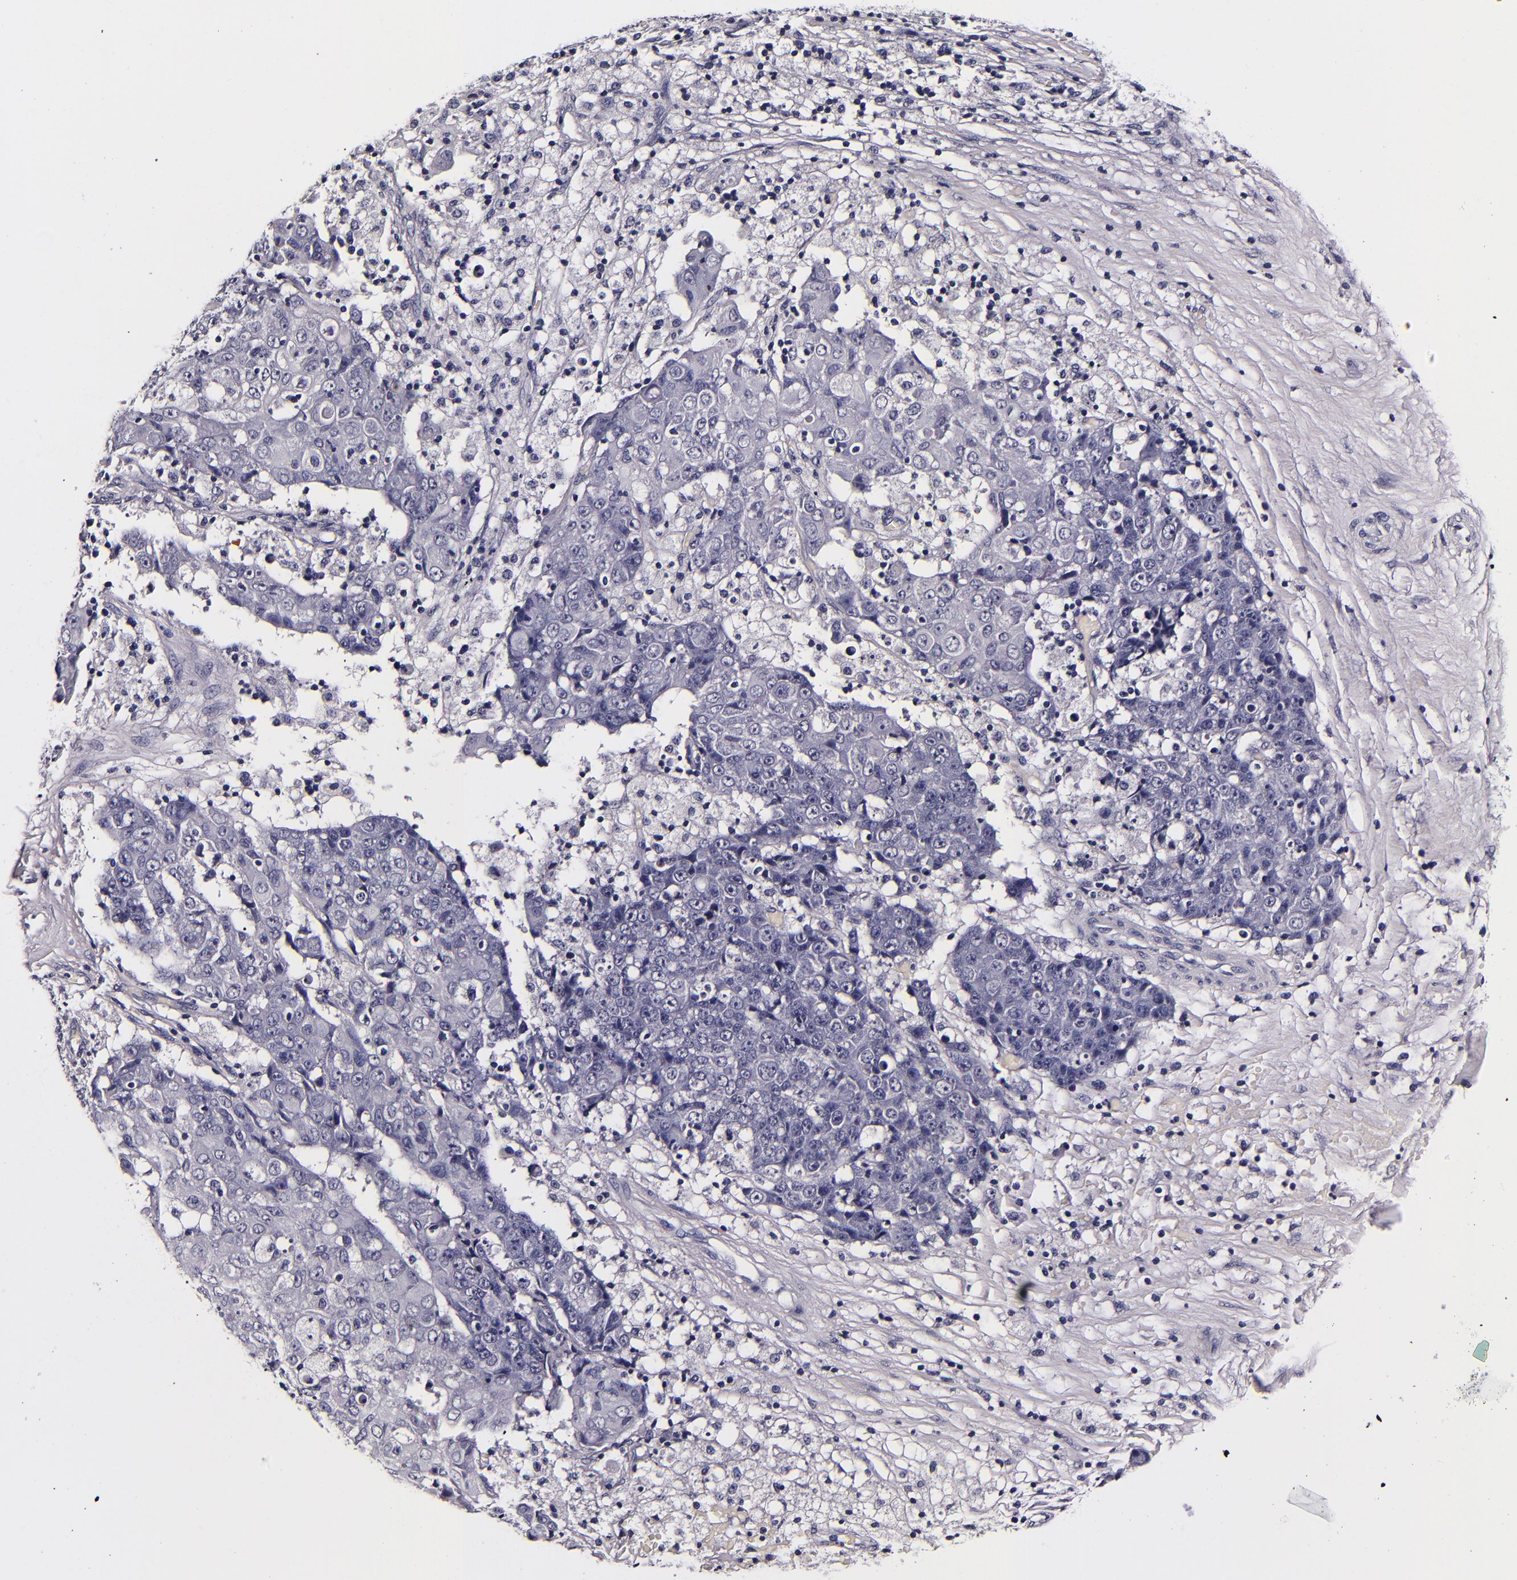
{"staining": {"intensity": "negative", "quantity": "none", "location": "none"}, "tissue": "ovarian cancer", "cell_type": "Tumor cells", "image_type": "cancer", "snomed": [{"axis": "morphology", "description": "Carcinoma, endometroid"}, {"axis": "topography", "description": "Ovary"}], "caption": "A high-resolution photomicrograph shows immunohistochemistry (IHC) staining of ovarian cancer, which shows no significant staining in tumor cells. (DAB IHC with hematoxylin counter stain).", "gene": "FBN1", "patient": {"sex": "female", "age": 42}}